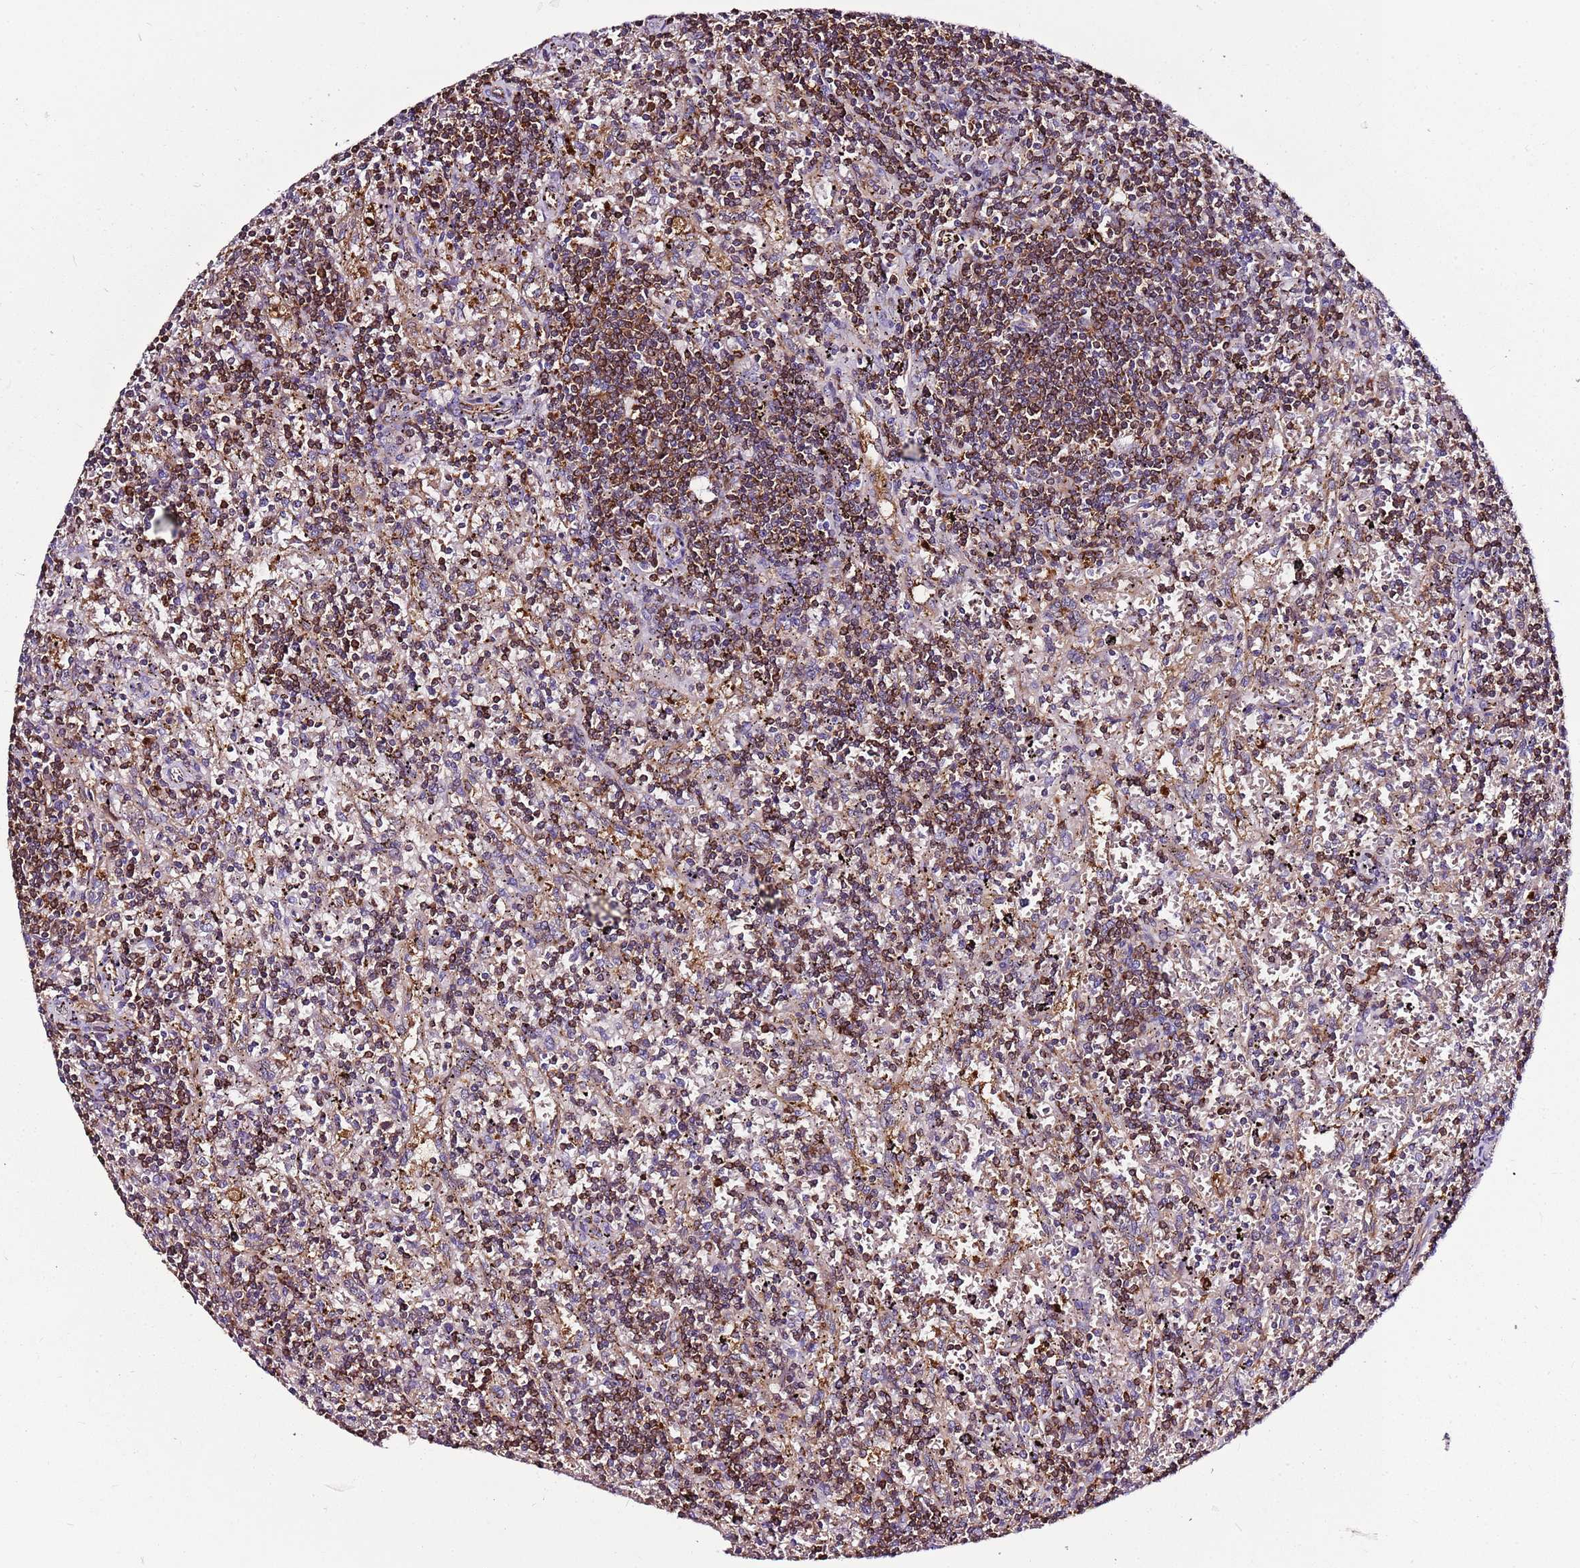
{"staining": {"intensity": "moderate", "quantity": ">75%", "location": "cytoplasmic/membranous"}, "tissue": "lymphoma", "cell_type": "Tumor cells", "image_type": "cancer", "snomed": [{"axis": "morphology", "description": "Malignant lymphoma, non-Hodgkin's type, Low grade"}, {"axis": "topography", "description": "Spleen"}], "caption": "Protein expression analysis of human lymphoma reveals moderate cytoplasmic/membranous expression in approximately >75% of tumor cells.", "gene": "ATXN2L", "patient": {"sex": "male", "age": 76}}